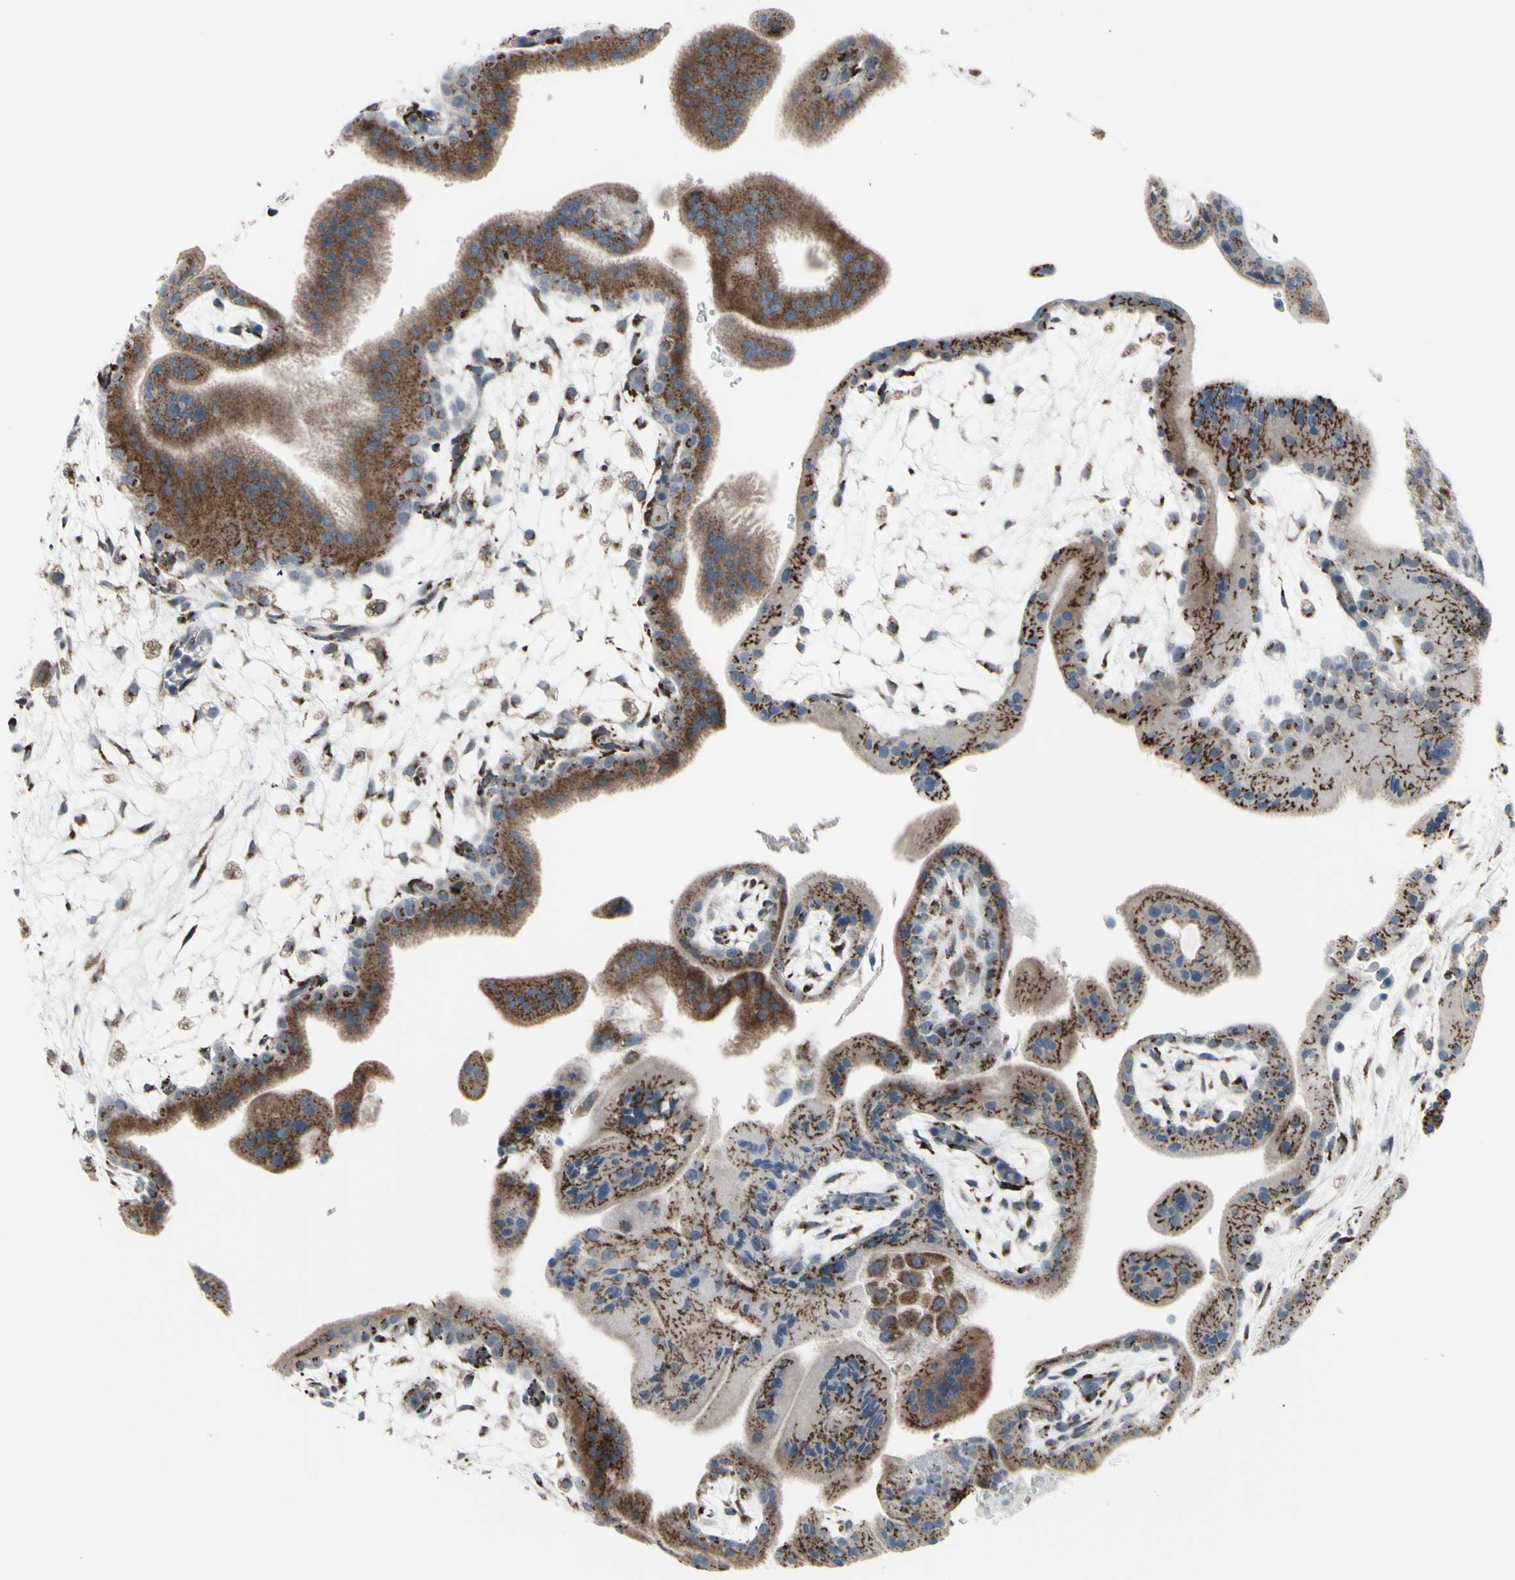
{"staining": {"intensity": "strong", "quantity": ">75%", "location": "cytoplasmic/membranous"}, "tissue": "placenta", "cell_type": "Decidual cells", "image_type": "normal", "snomed": [{"axis": "morphology", "description": "Normal tissue, NOS"}, {"axis": "topography", "description": "Placenta"}], "caption": "Decidual cells reveal high levels of strong cytoplasmic/membranous staining in approximately >75% of cells in benign placenta. (DAB (3,3'-diaminobenzidine) IHC, brown staining for protein, blue staining for nuclei).", "gene": "GLG1", "patient": {"sex": "female", "age": 35}}